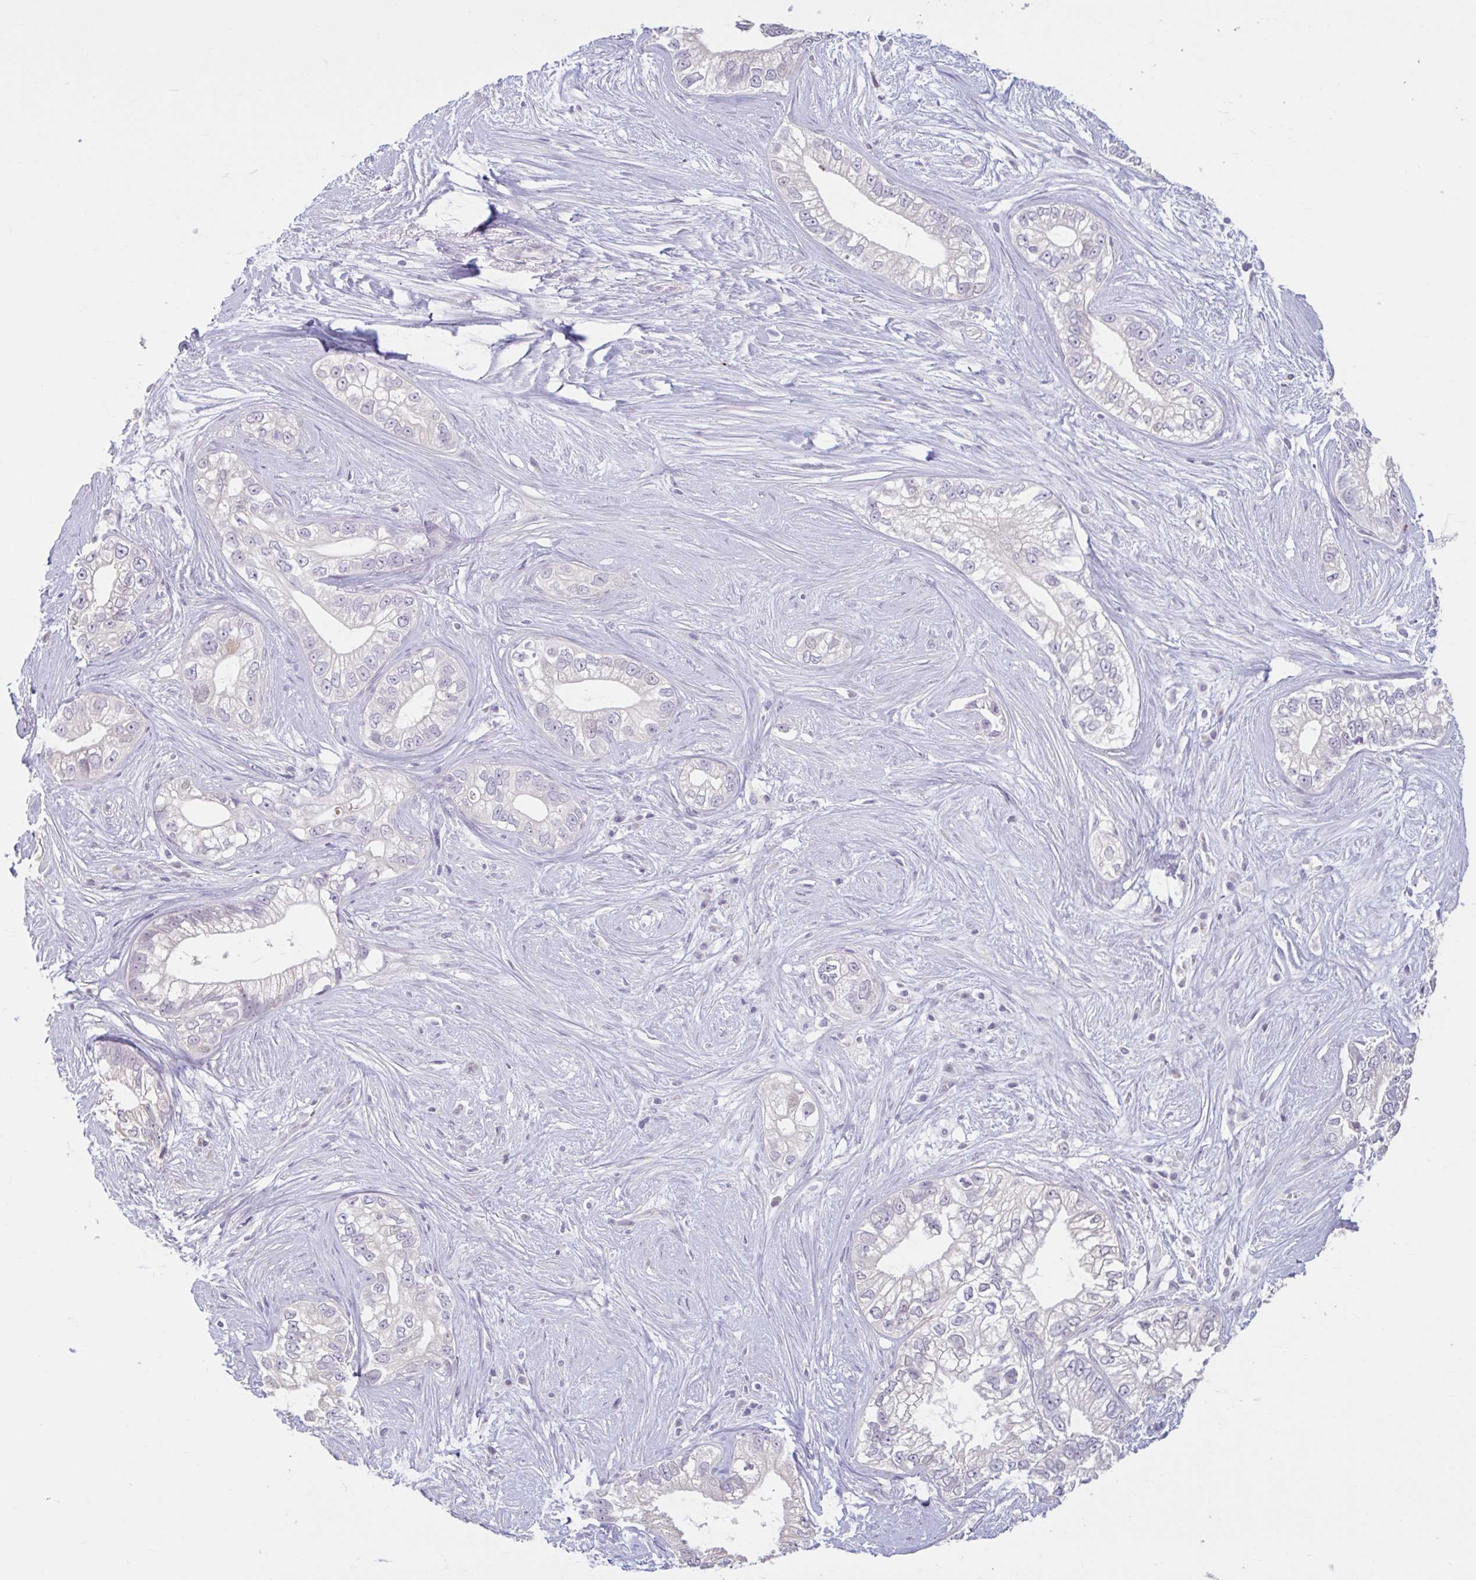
{"staining": {"intensity": "negative", "quantity": "none", "location": "none"}, "tissue": "pancreatic cancer", "cell_type": "Tumor cells", "image_type": "cancer", "snomed": [{"axis": "morphology", "description": "Adenocarcinoma, NOS"}, {"axis": "topography", "description": "Pancreas"}], "caption": "This is an immunohistochemistry (IHC) histopathology image of human pancreatic cancer. There is no expression in tumor cells.", "gene": "CDH19", "patient": {"sex": "male", "age": 70}}